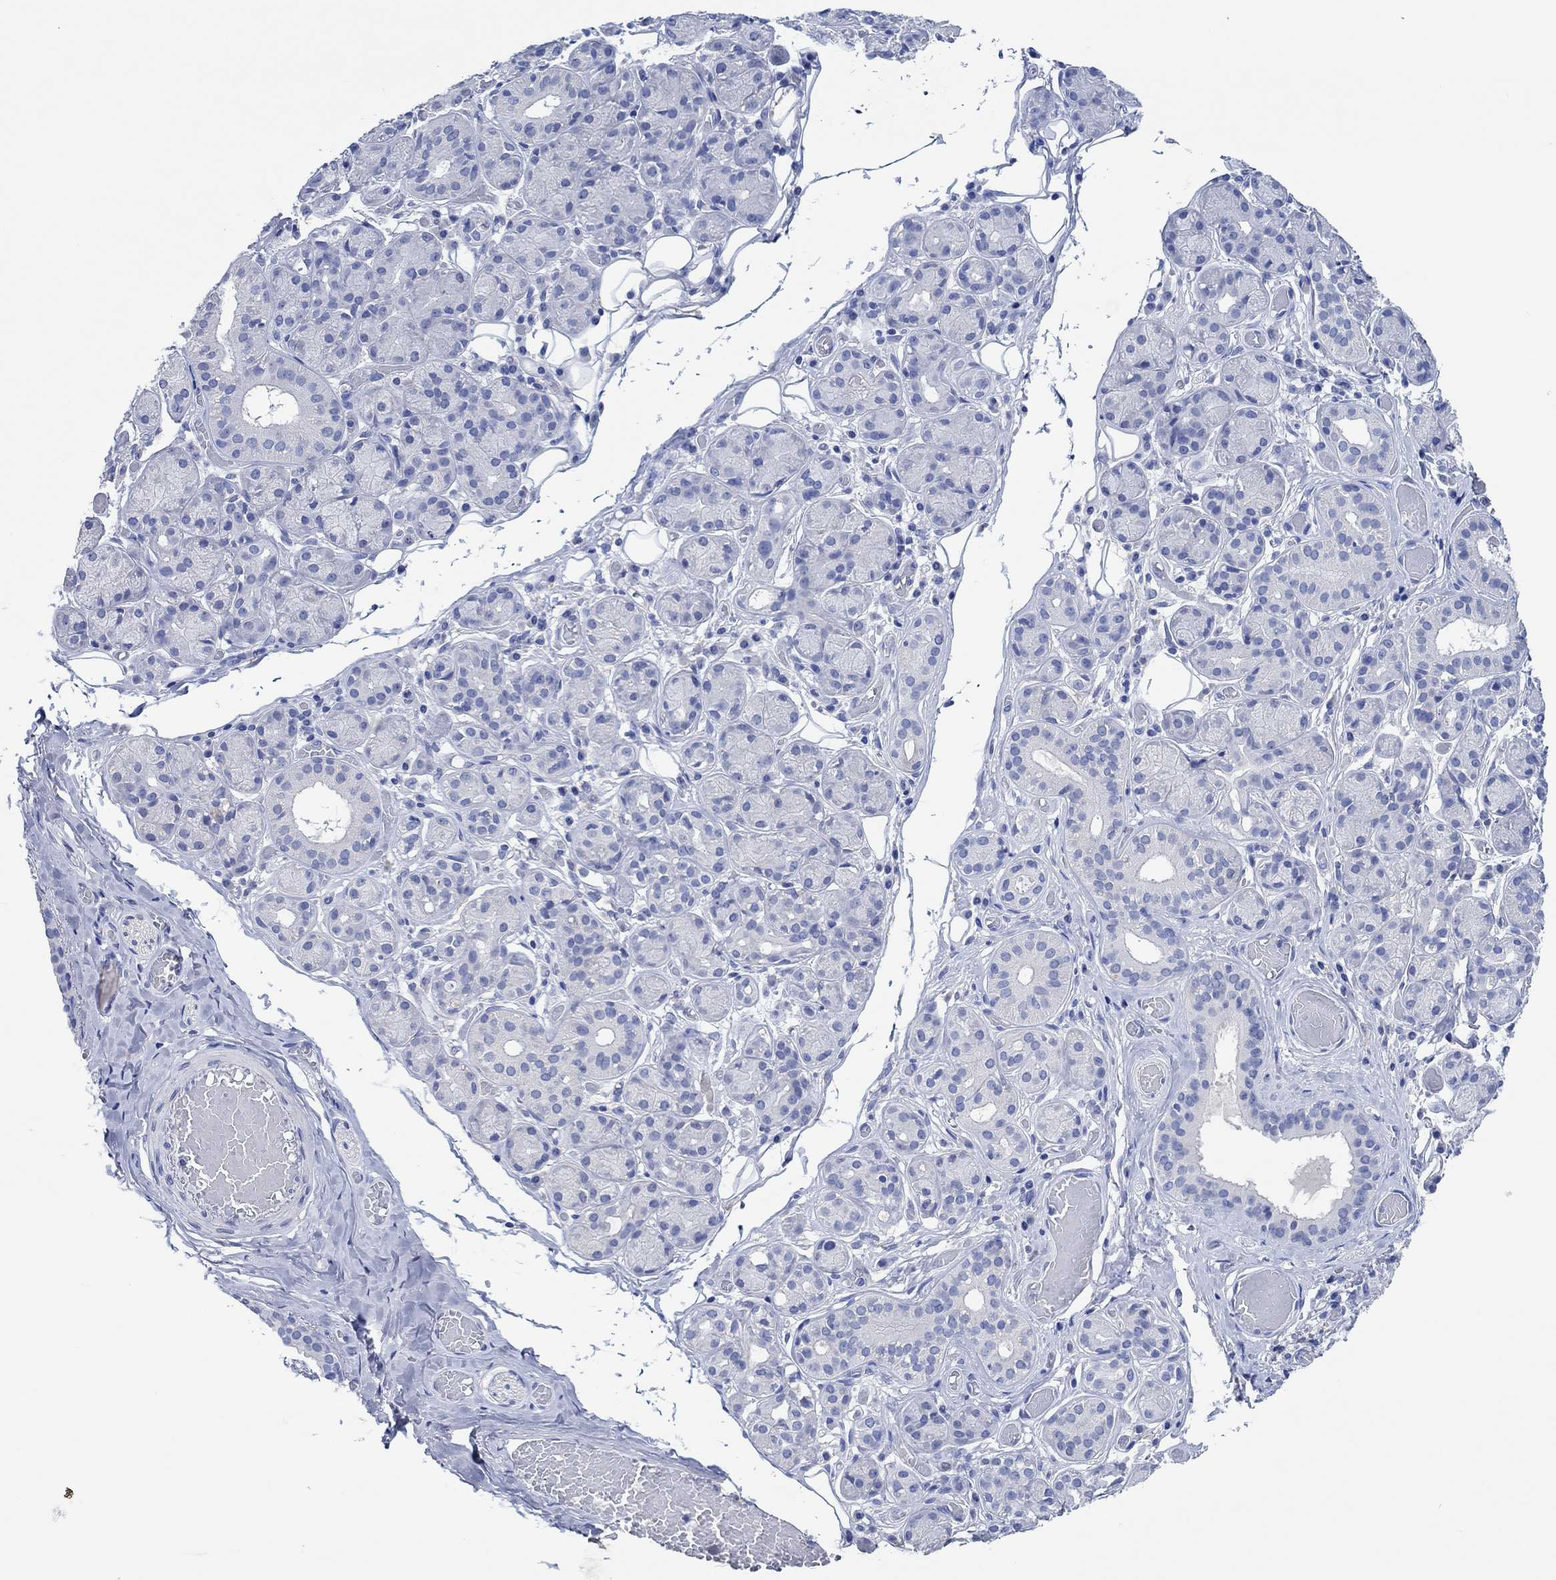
{"staining": {"intensity": "negative", "quantity": "none", "location": "none"}, "tissue": "salivary gland", "cell_type": "Glandular cells", "image_type": "normal", "snomed": [{"axis": "morphology", "description": "Normal tissue, NOS"}, {"axis": "topography", "description": "Salivary gland"}, {"axis": "topography", "description": "Peripheral nerve tissue"}], "caption": "High power microscopy histopathology image of an IHC image of normal salivary gland, revealing no significant positivity in glandular cells.", "gene": "CPNE6", "patient": {"sex": "male", "age": 71}}